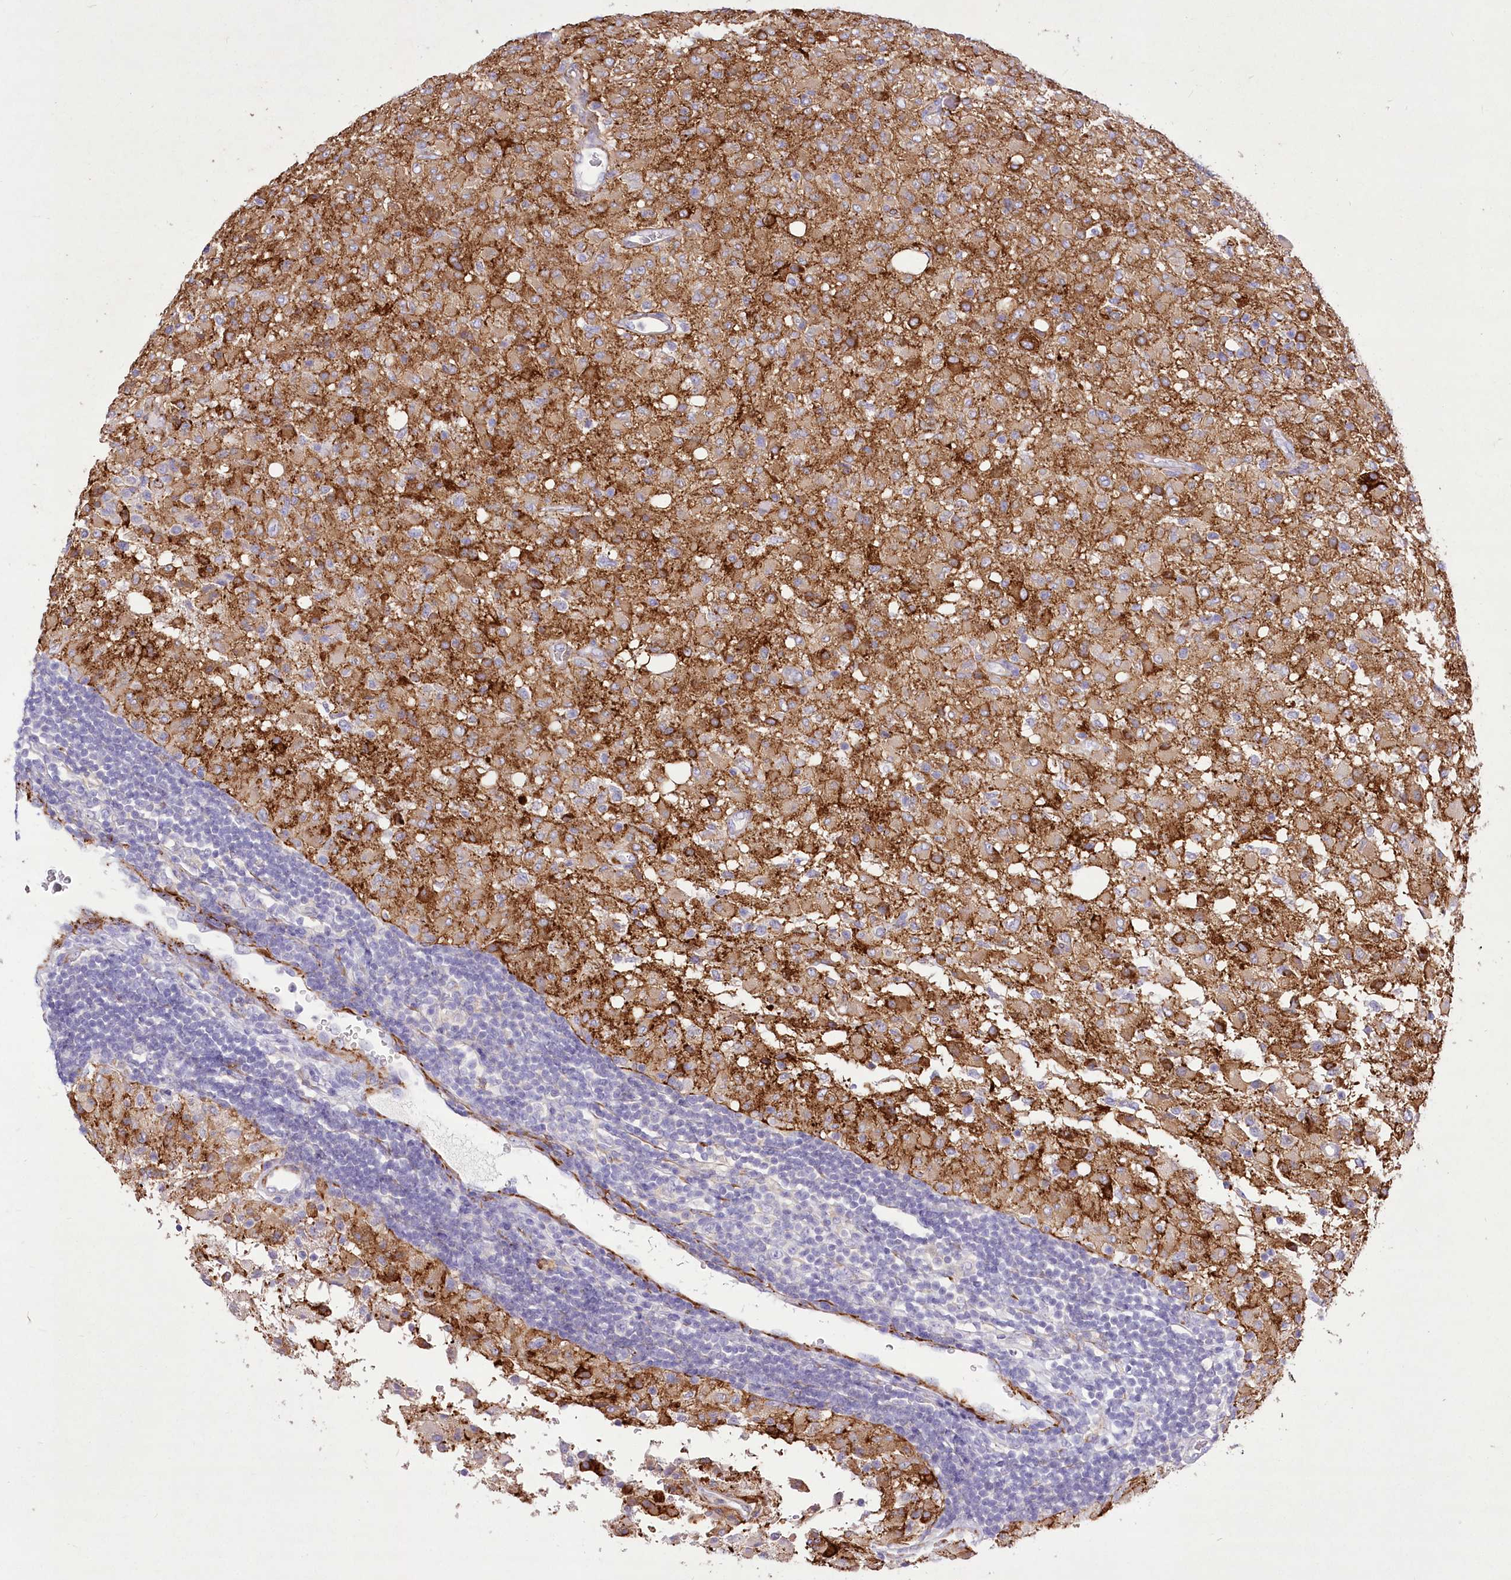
{"staining": {"intensity": "moderate", "quantity": ">75%", "location": "cytoplasmic/membranous"}, "tissue": "glioma", "cell_type": "Tumor cells", "image_type": "cancer", "snomed": [{"axis": "morphology", "description": "Glioma, malignant, High grade"}, {"axis": "topography", "description": "Brain"}], "caption": "Protein expression analysis of human glioma reveals moderate cytoplasmic/membranous expression in approximately >75% of tumor cells.", "gene": "ANGPTL3", "patient": {"sex": "female", "age": 57}}